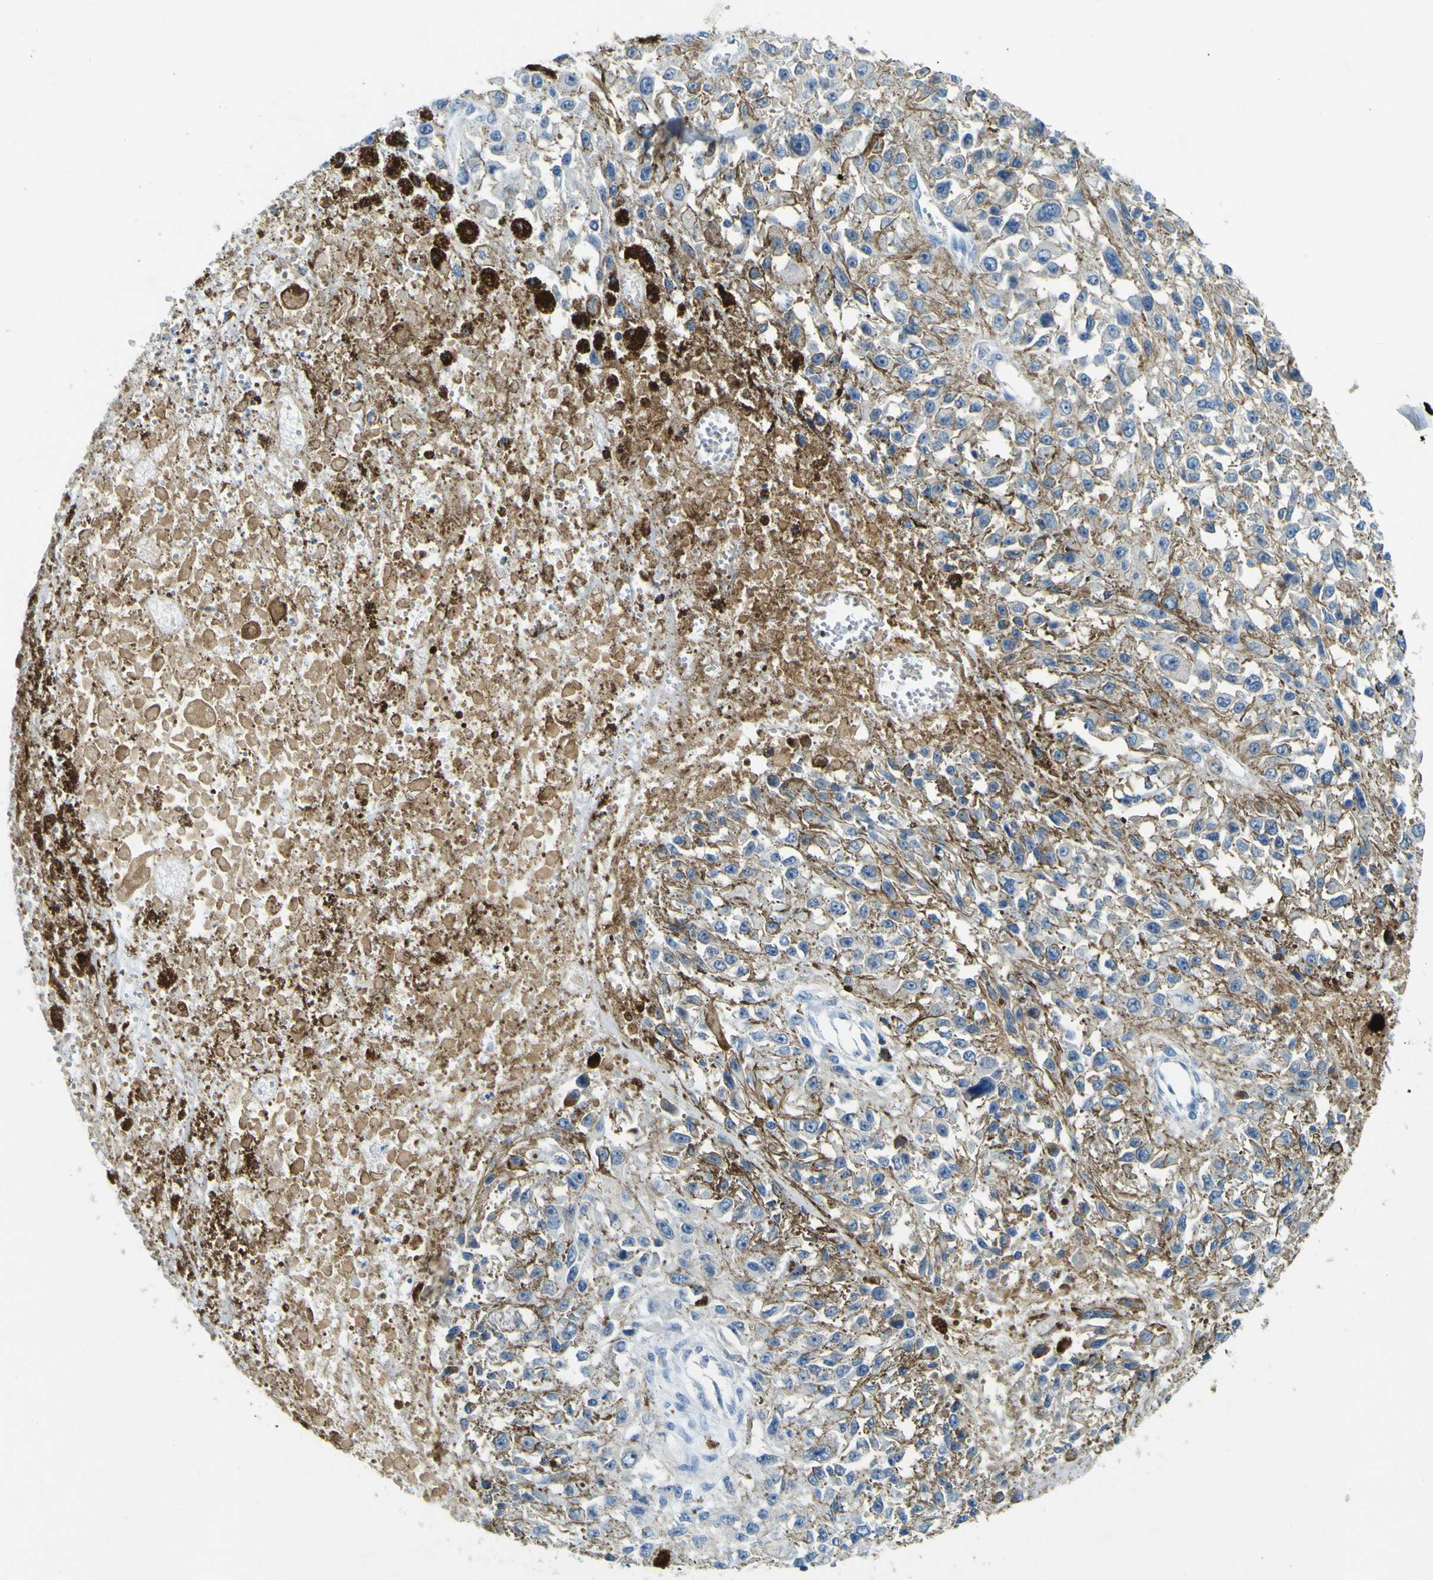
{"staining": {"intensity": "negative", "quantity": "none", "location": "none"}, "tissue": "melanoma", "cell_type": "Tumor cells", "image_type": "cancer", "snomed": [{"axis": "morphology", "description": "Malignant melanoma, Metastatic site"}, {"axis": "topography", "description": "Lymph node"}], "caption": "This is a photomicrograph of immunohistochemistry (IHC) staining of melanoma, which shows no staining in tumor cells.", "gene": "SORCS1", "patient": {"sex": "male", "age": 59}}